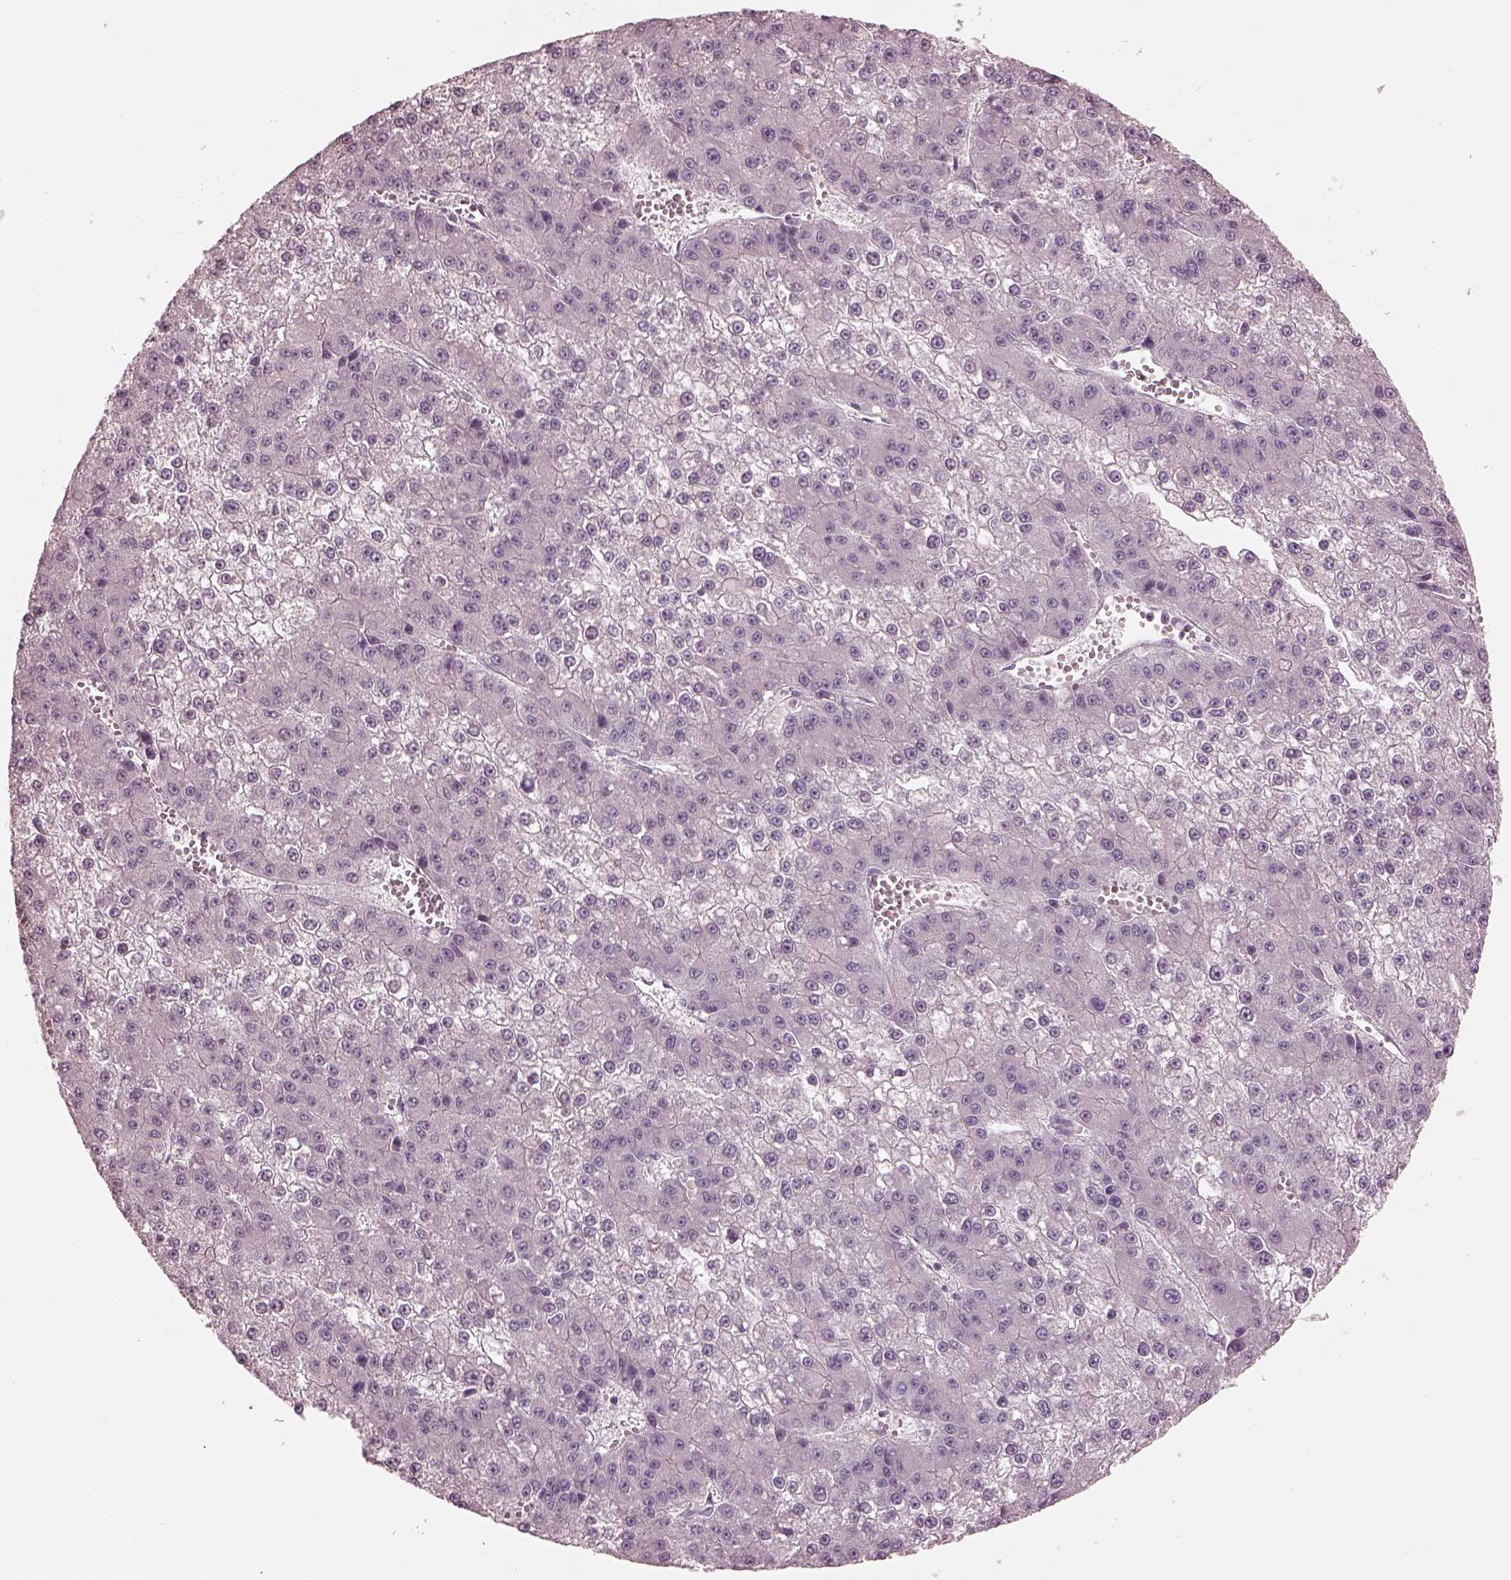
{"staining": {"intensity": "negative", "quantity": "none", "location": "none"}, "tissue": "liver cancer", "cell_type": "Tumor cells", "image_type": "cancer", "snomed": [{"axis": "morphology", "description": "Carcinoma, Hepatocellular, NOS"}, {"axis": "topography", "description": "Liver"}], "caption": "An IHC photomicrograph of liver hepatocellular carcinoma is shown. There is no staining in tumor cells of liver hepatocellular carcinoma.", "gene": "OPTC", "patient": {"sex": "female", "age": 73}}